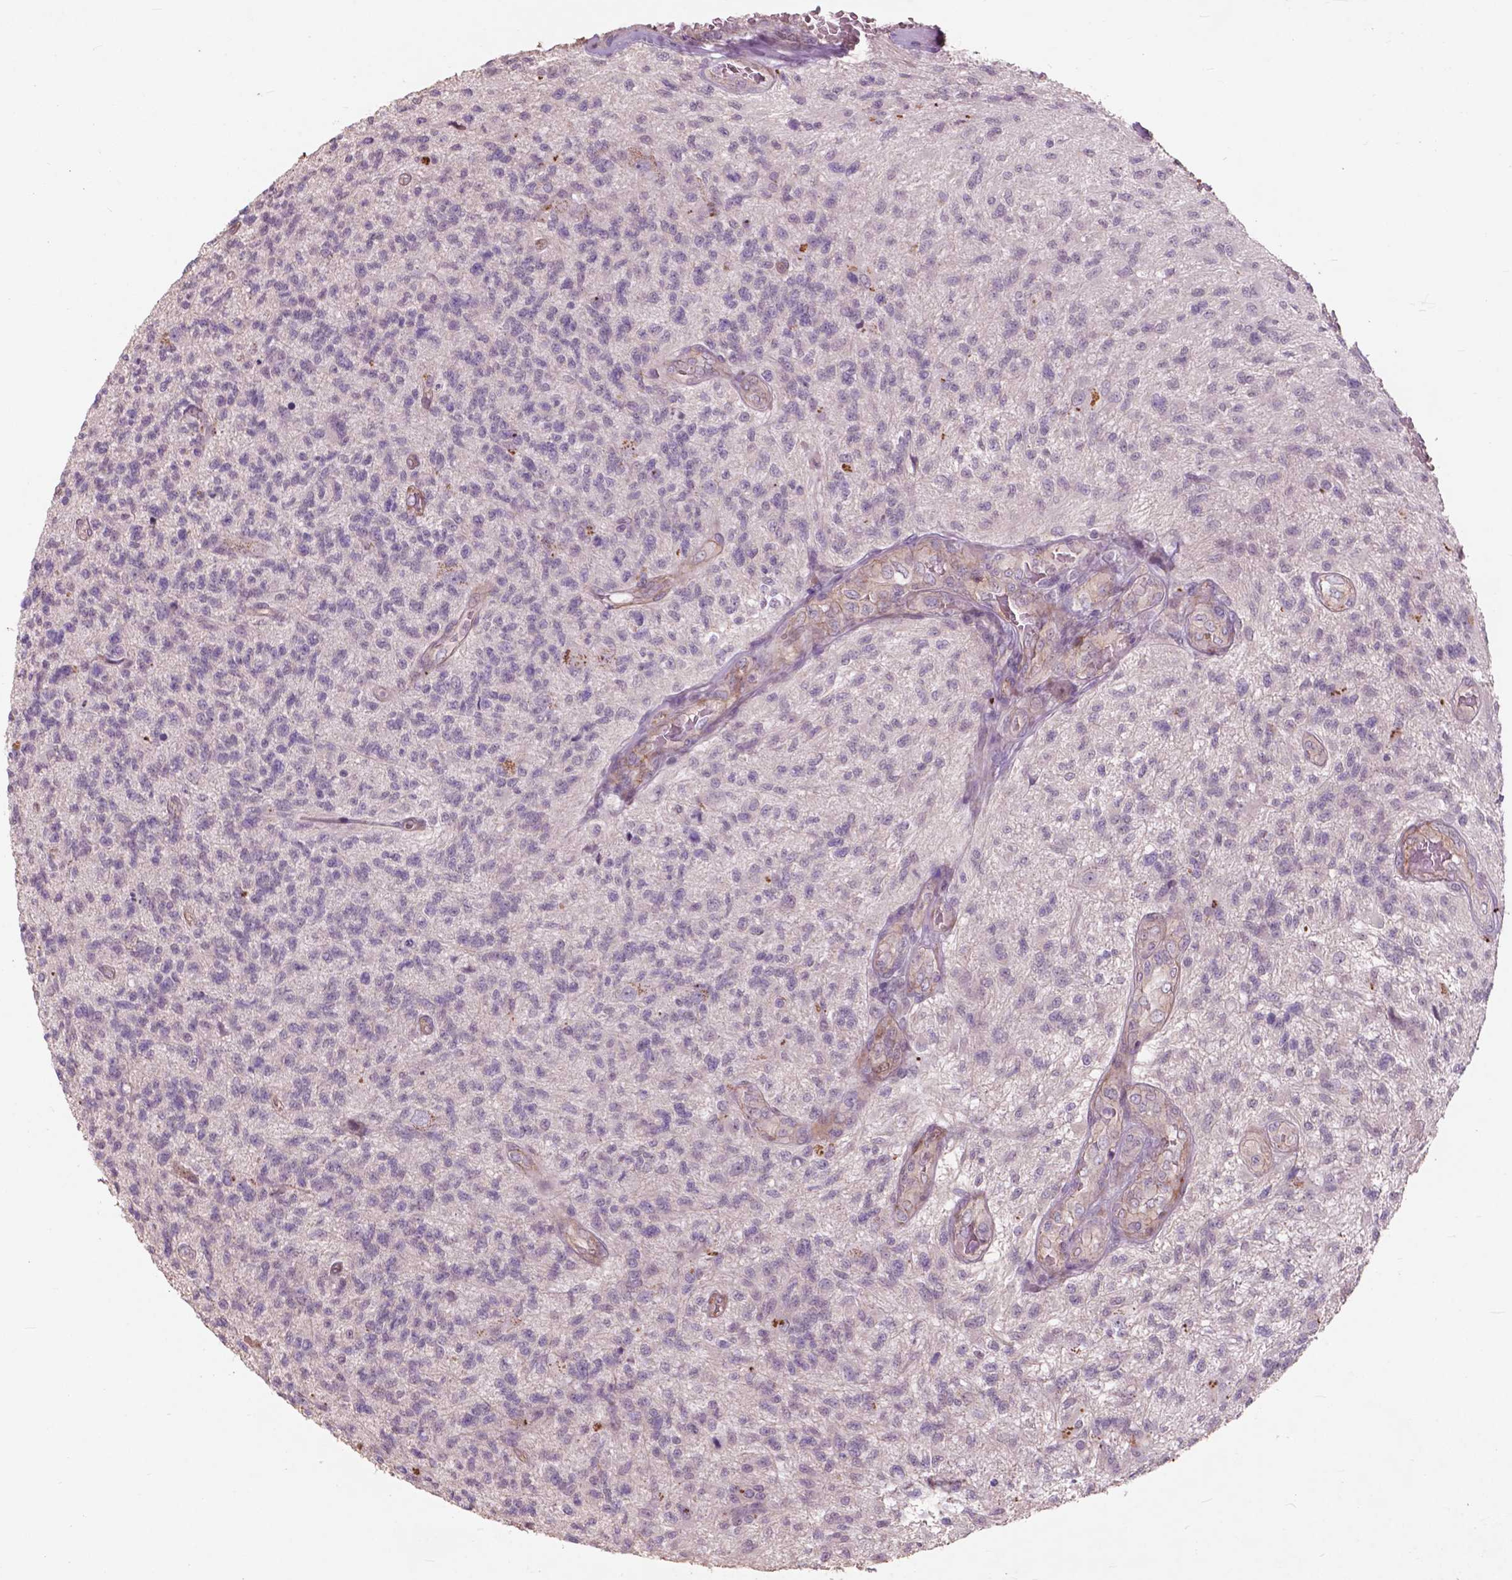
{"staining": {"intensity": "negative", "quantity": "none", "location": "none"}, "tissue": "glioma", "cell_type": "Tumor cells", "image_type": "cancer", "snomed": [{"axis": "morphology", "description": "Glioma, malignant, High grade"}, {"axis": "topography", "description": "Brain"}], "caption": "Malignant glioma (high-grade) was stained to show a protein in brown. There is no significant staining in tumor cells. The staining was performed using DAB to visualize the protein expression in brown, while the nuclei were stained in blue with hematoxylin (Magnification: 20x).", "gene": "RFPL4B", "patient": {"sex": "male", "age": 56}}